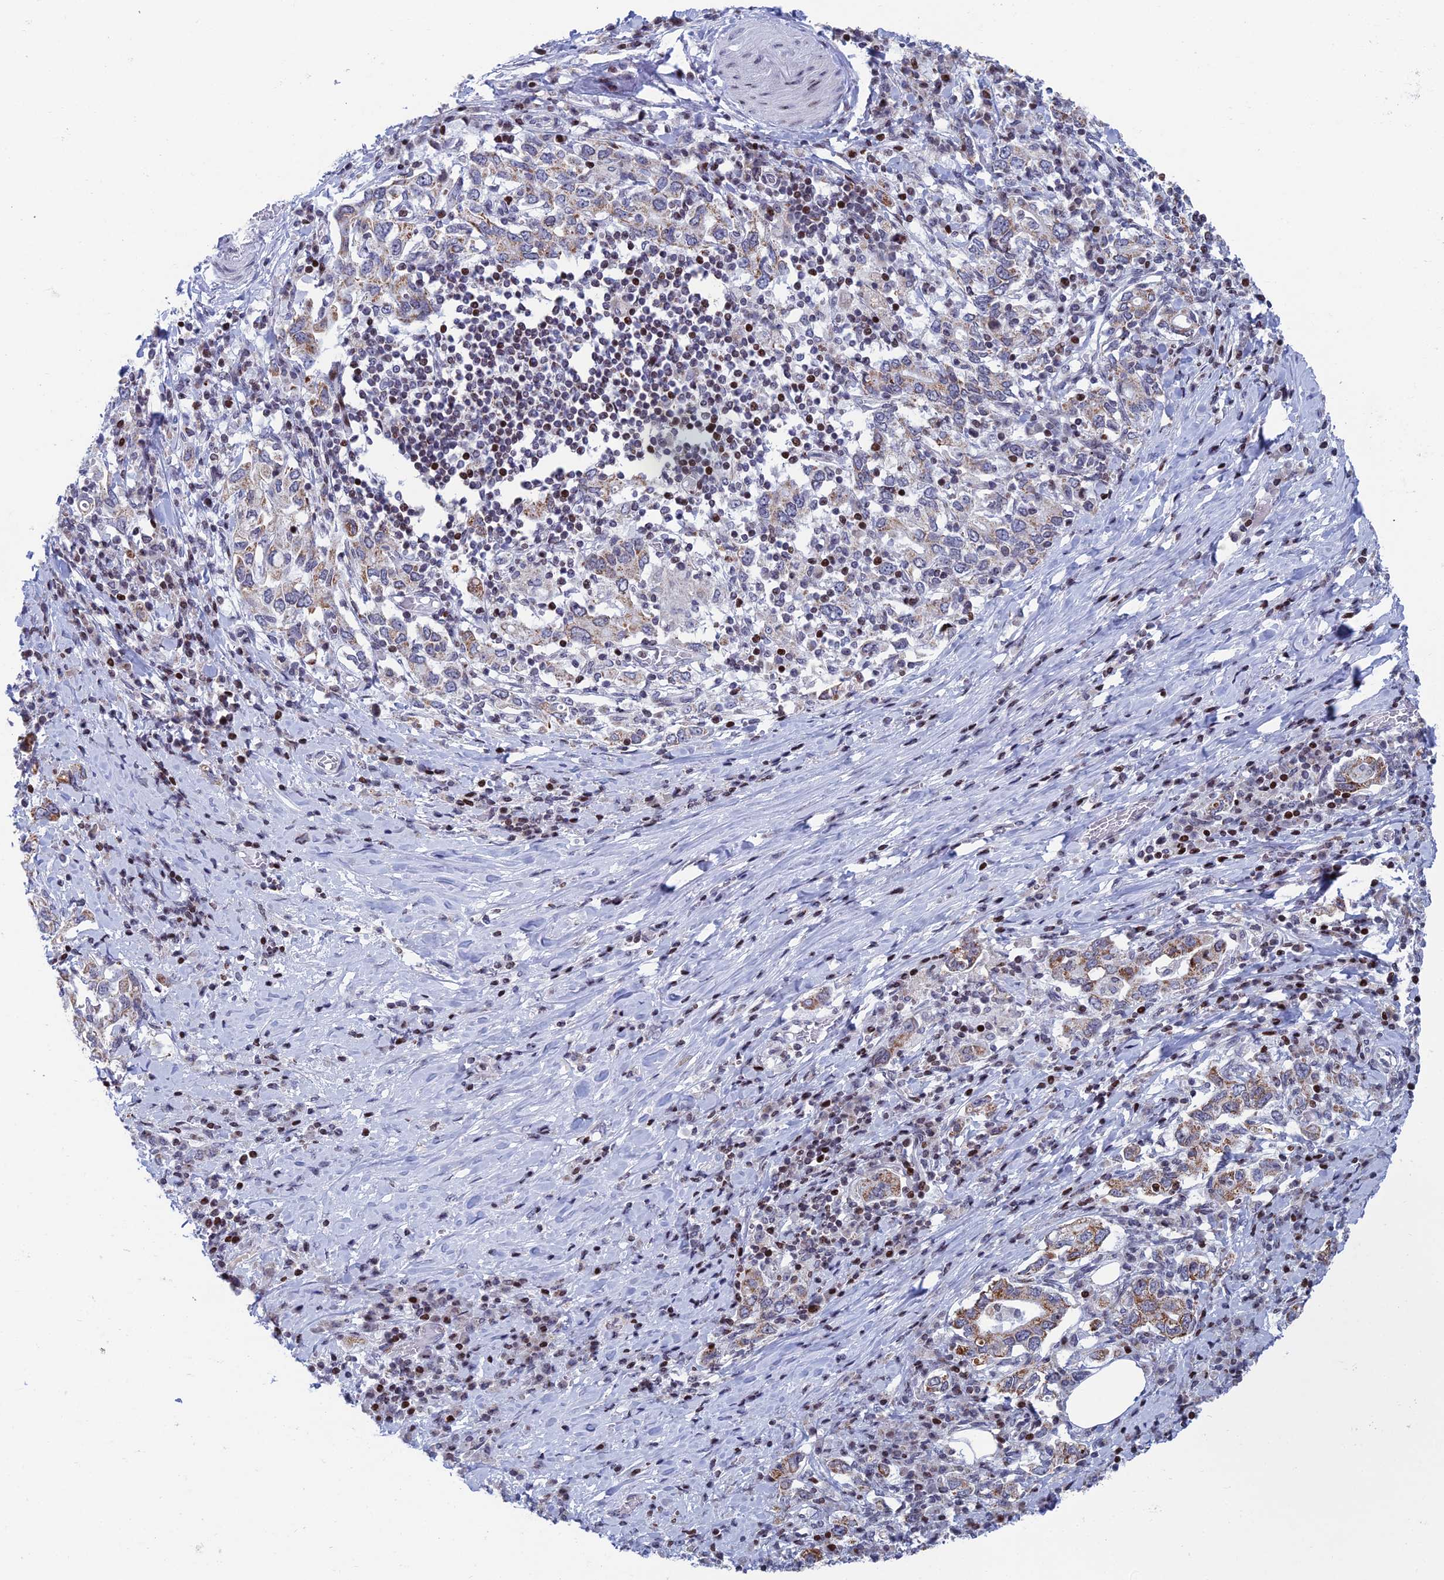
{"staining": {"intensity": "moderate", "quantity": "25%-75%", "location": "cytoplasmic/membranous"}, "tissue": "stomach cancer", "cell_type": "Tumor cells", "image_type": "cancer", "snomed": [{"axis": "morphology", "description": "Adenocarcinoma, NOS"}, {"axis": "topography", "description": "Stomach, upper"}, {"axis": "topography", "description": "Stomach"}], "caption": "Immunohistochemical staining of human adenocarcinoma (stomach) shows medium levels of moderate cytoplasmic/membranous expression in about 25%-75% of tumor cells.", "gene": "AFF3", "patient": {"sex": "male", "age": 62}}